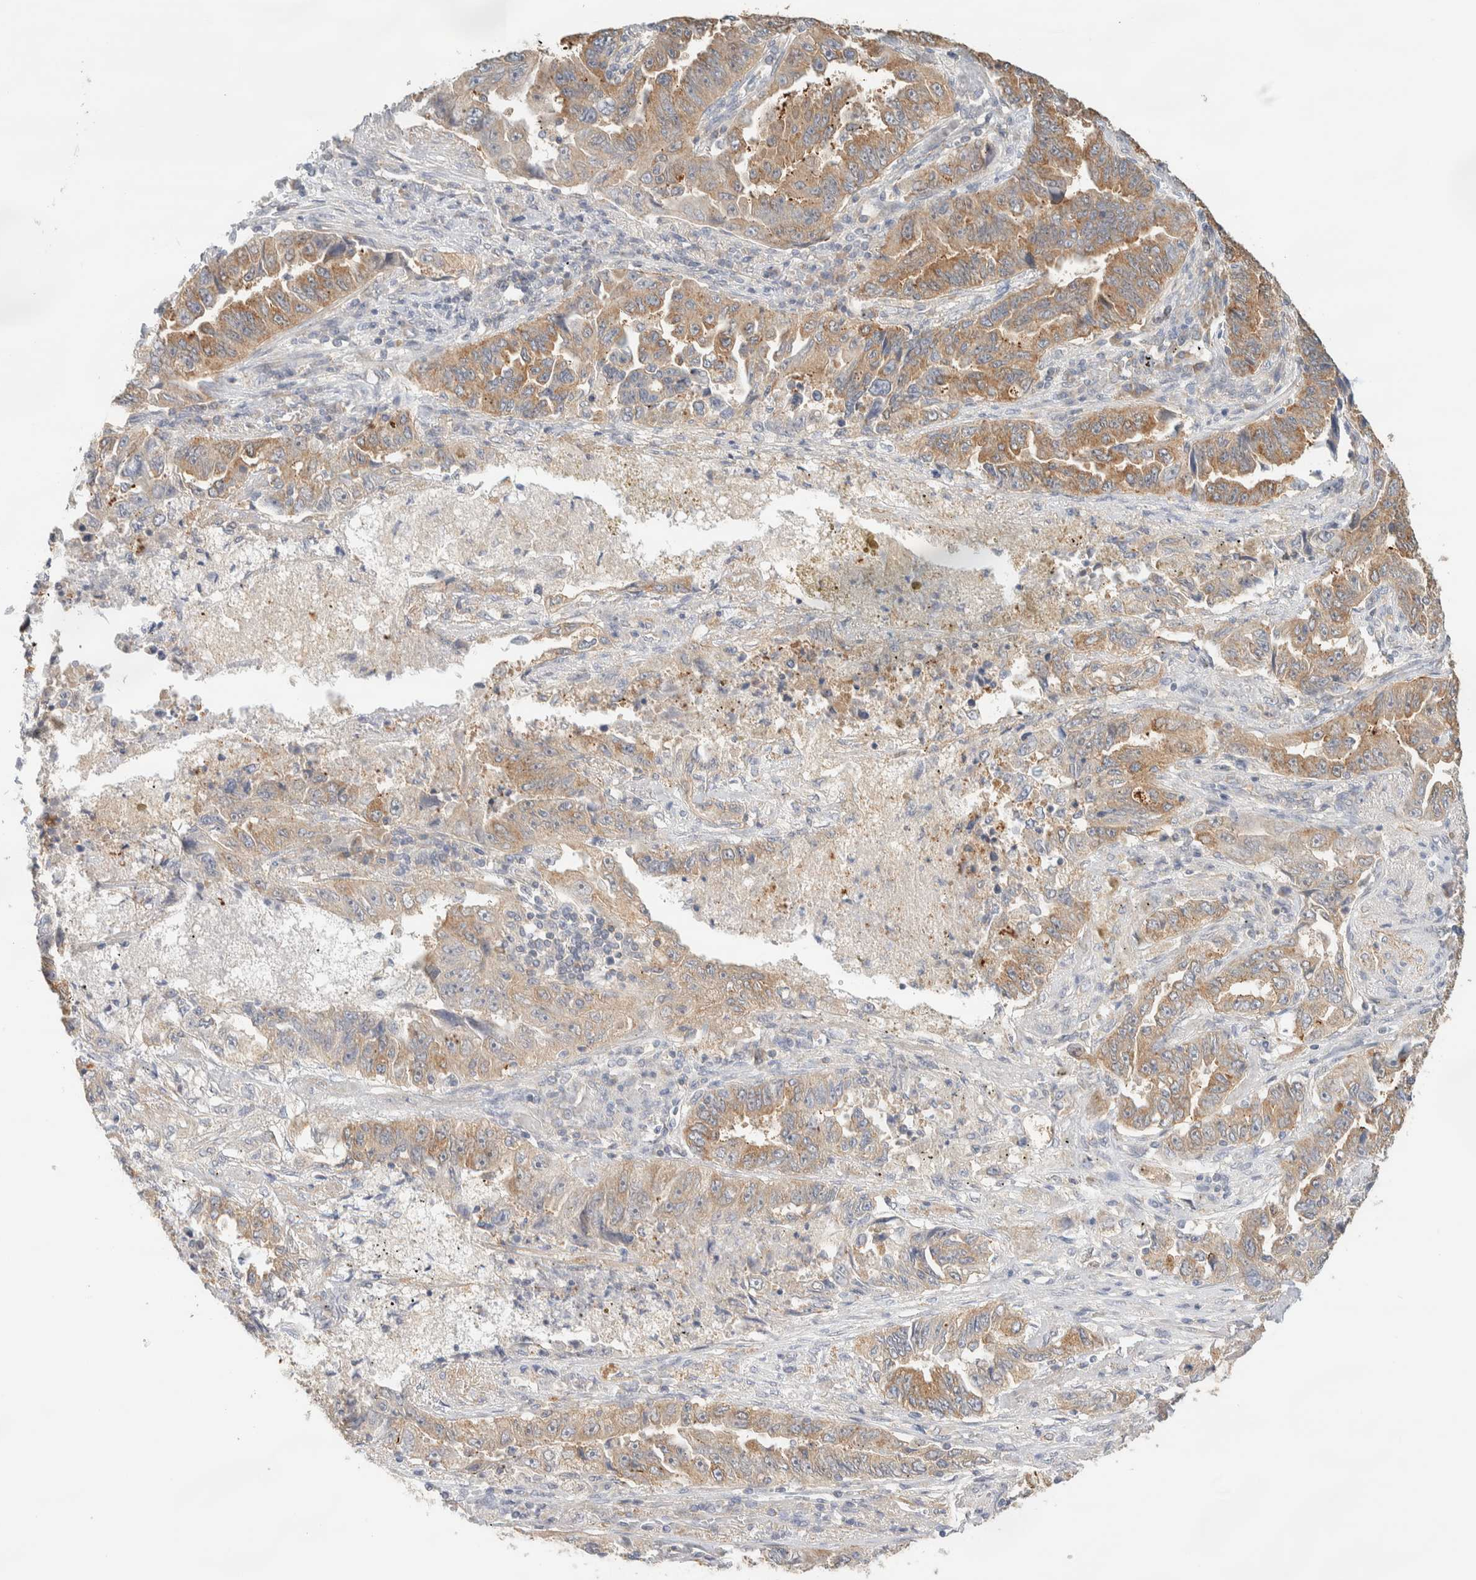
{"staining": {"intensity": "moderate", "quantity": ">75%", "location": "cytoplasmic/membranous"}, "tissue": "lung cancer", "cell_type": "Tumor cells", "image_type": "cancer", "snomed": [{"axis": "morphology", "description": "Adenocarcinoma, NOS"}, {"axis": "topography", "description": "Lung"}], "caption": "Immunohistochemical staining of lung adenocarcinoma shows medium levels of moderate cytoplasmic/membranous positivity in approximately >75% of tumor cells. The protein of interest is shown in brown color, while the nuclei are stained blue.", "gene": "TBC1D8B", "patient": {"sex": "female", "age": 51}}